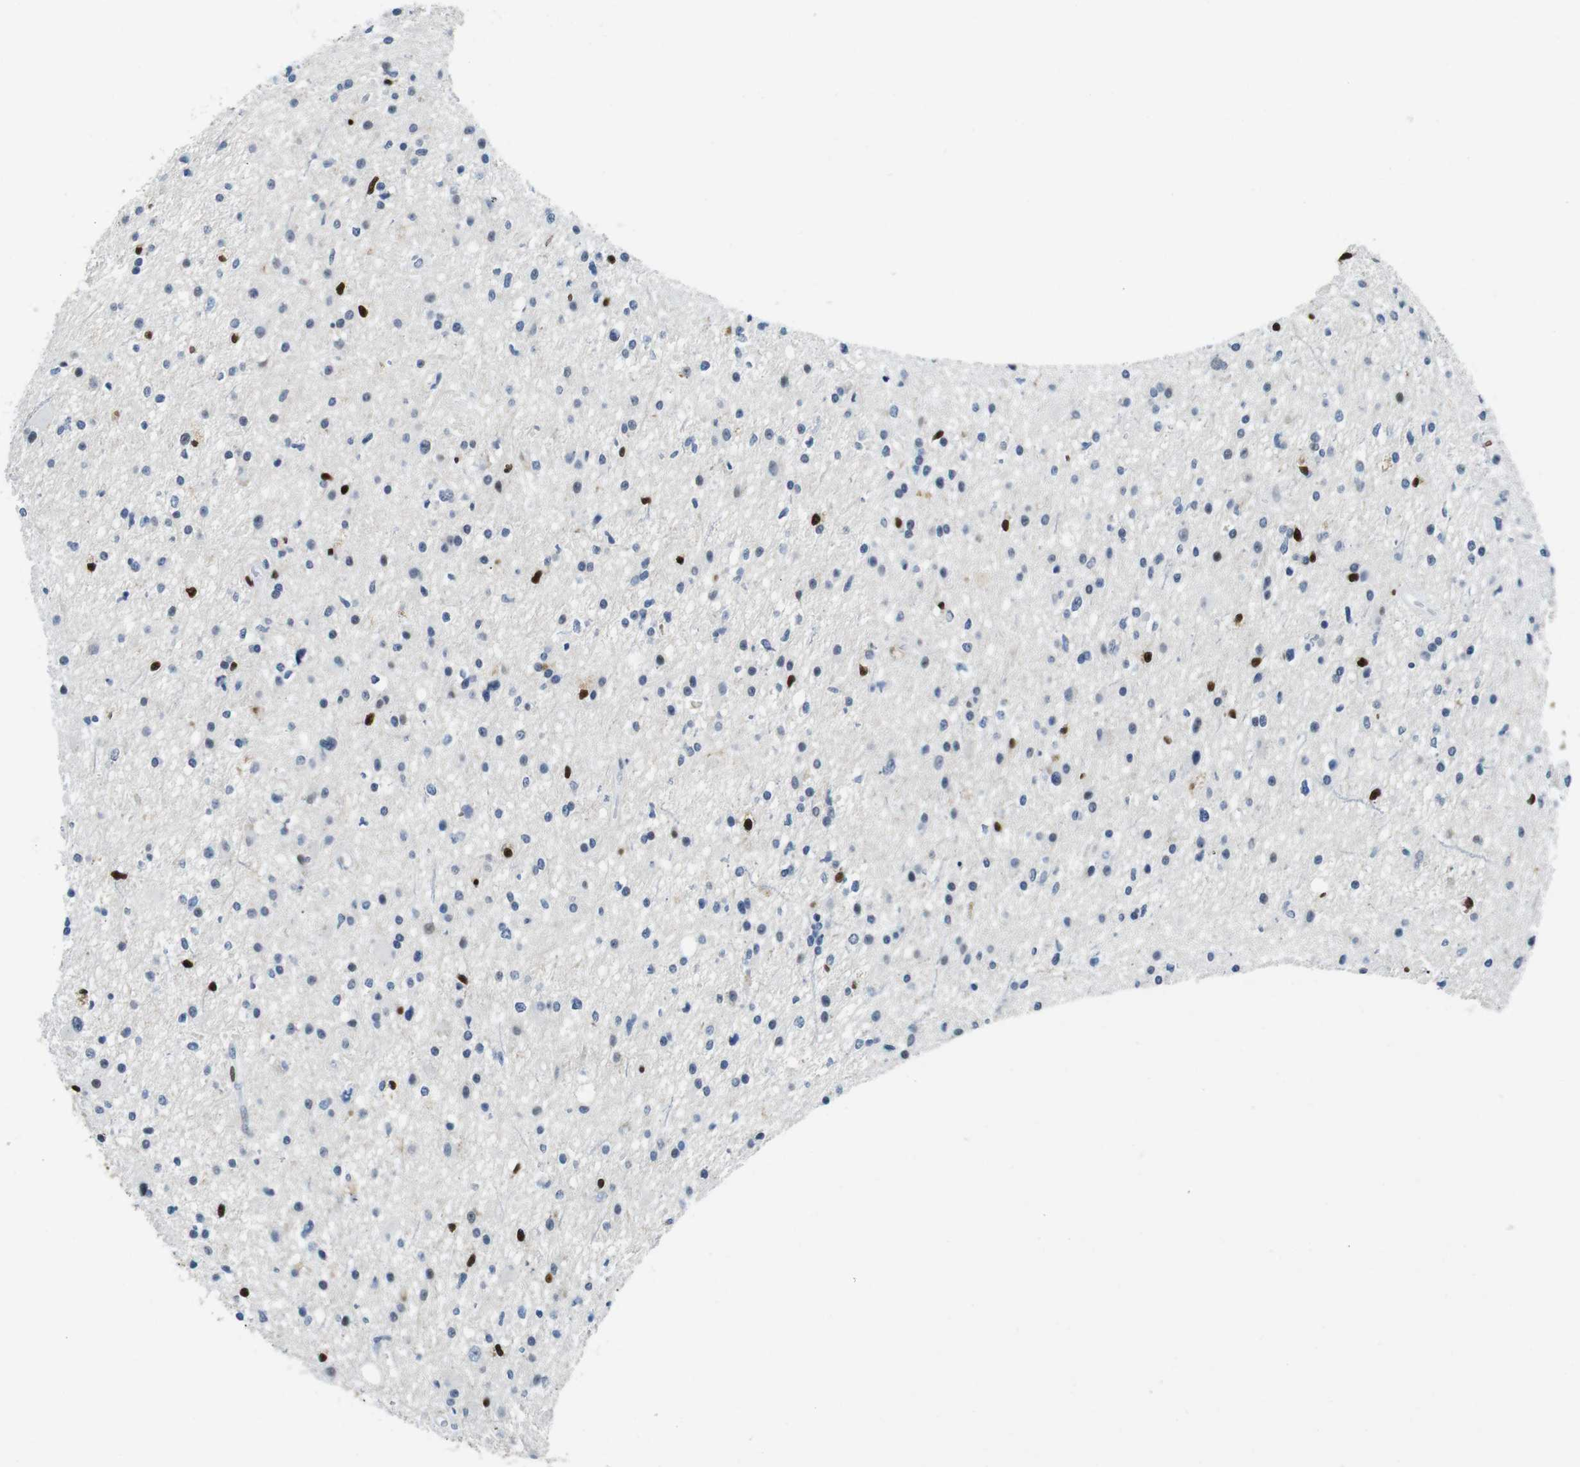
{"staining": {"intensity": "negative", "quantity": "none", "location": "none"}, "tissue": "glioma", "cell_type": "Tumor cells", "image_type": "cancer", "snomed": [{"axis": "morphology", "description": "Glioma, malignant, High grade"}, {"axis": "topography", "description": "Brain"}], "caption": "Immunohistochemistry (IHC) image of malignant glioma (high-grade) stained for a protein (brown), which exhibits no positivity in tumor cells.", "gene": "IRF8", "patient": {"sex": "male", "age": 33}}